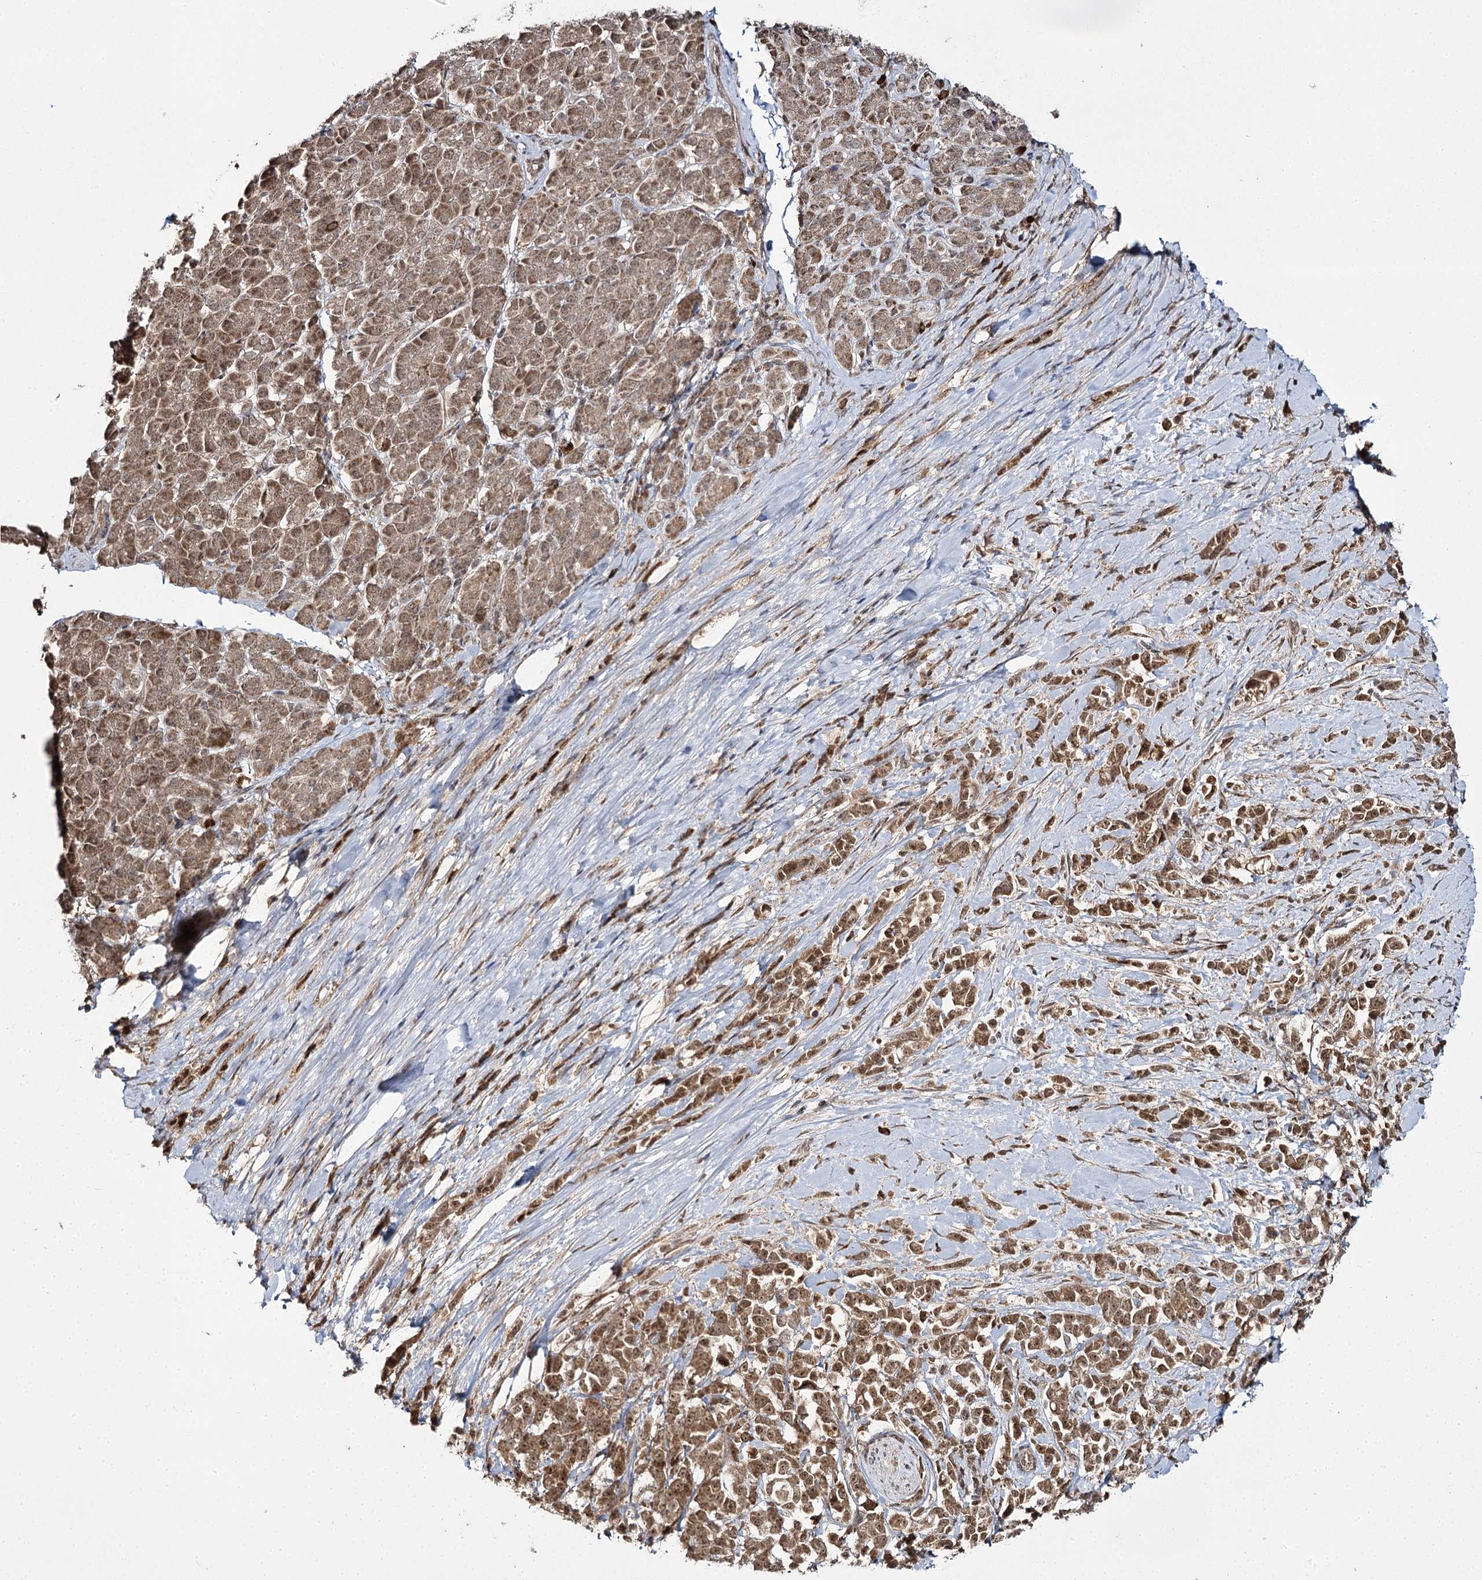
{"staining": {"intensity": "moderate", "quantity": ">75%", "location": "cytoplasmic/membranous,nuclear"}, "tissue": "pancreatic cancer", "cell_type": "Tumor cells", "image_type": "cancer", "snomed": [{"axis": "morphology", "description": "Normal tissue, NOS"}, {"axis": "morphology", "description": "Adenocarcinoma, NOS"}, {"axis": "topography", "description": "Pancreas"}], "caption": "This image displays adenocarcinoma (pancreatic) stained with immunohistochemistry to label a protein in brown. The cytoplasmic/membranous and nuclear of tumor cells show moderate positivity for the protein. Nuclei are counter-stained blue.", "gene": "TRNT1", "patient": {"sex": "female", "age": 64}}